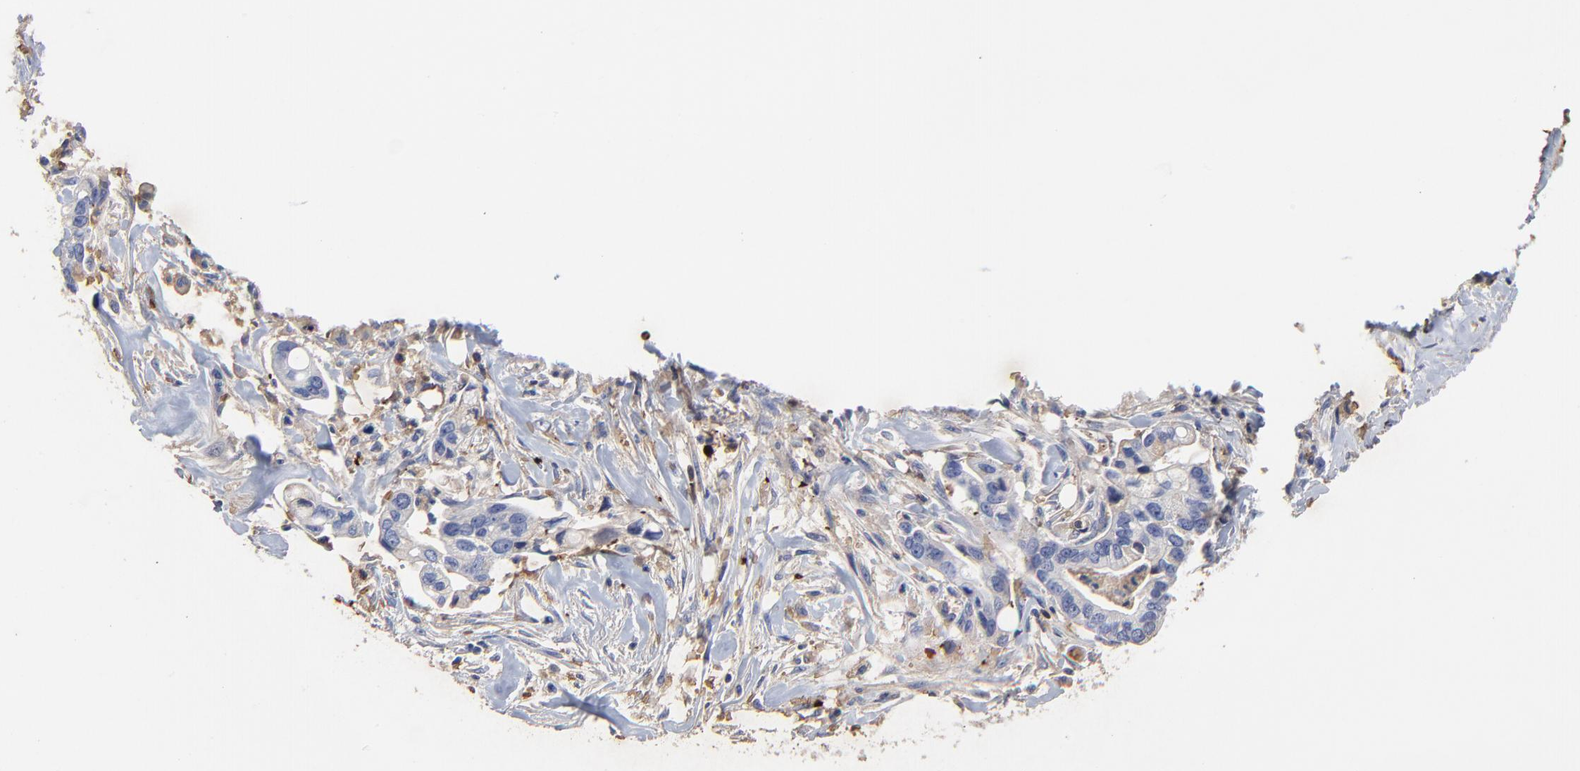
{"staining": {"intensity": "negative", "quantity": "none", "location": "none"}, "tissue": "pancreatic cancer", "cell_type": "Tumor cells", "image_type": "cancer", "snomed": [{"axis": "morphology", "description": "Adenocarcinoma, NOS"}, {"axis": "topography", "description": "Pancreas"}], "caption": "Human pancreatic adenocarcinoma stained for a protein using IHC demonstrates no expression in tumor cells.", "gene": "PAG1", "patient": {"sex": "male", "age": 70}}